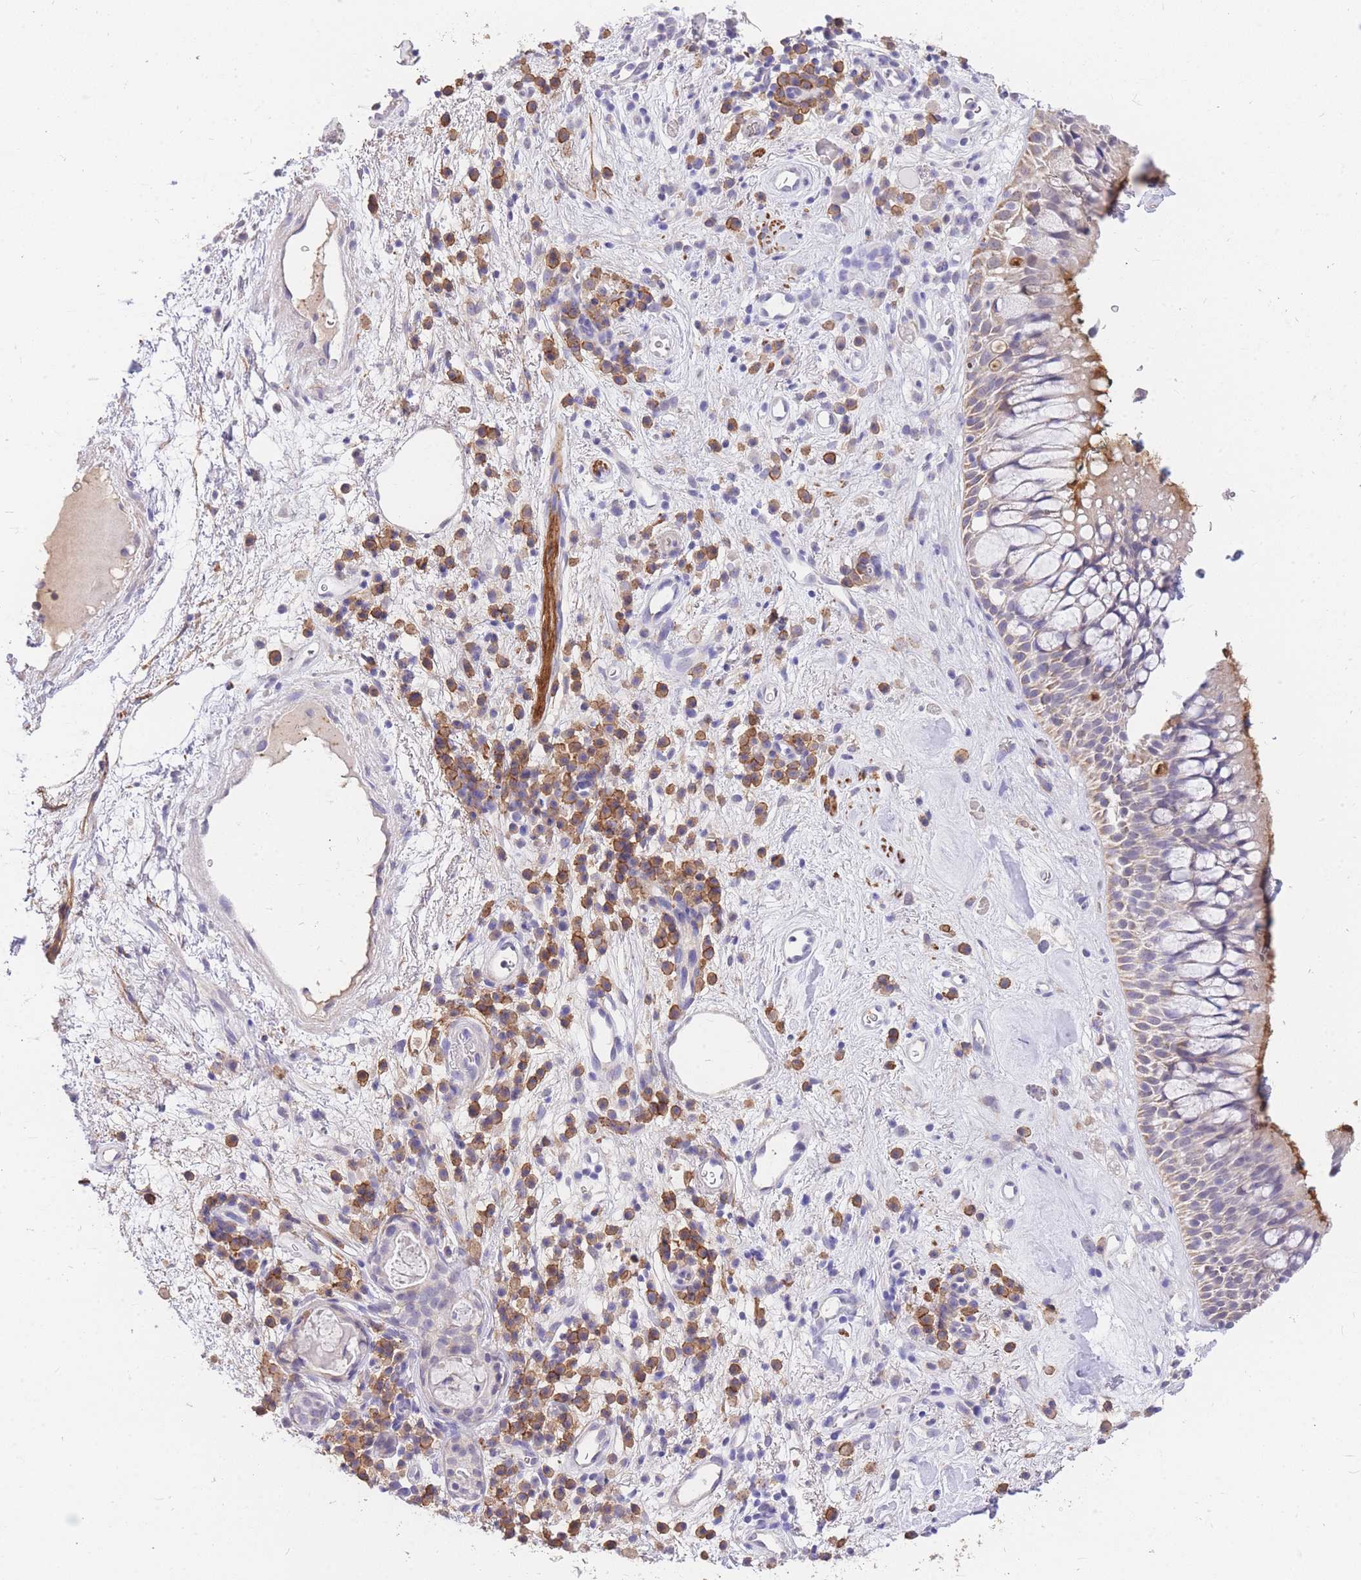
{"staining": {"intensity": "strong", "quantity": "25%-75%", "location": "cytoplasmic/membranous"}, "tissue": "nasopharynx", "cell_type": "Respiratory epithelial cells", "image_type": "normal", "snomed": [{"axis": "morphology", "description": "Normal tissue, NOS"}, {"axis": "morphology", "description": "Squamous cell carcinoma, NOS"}, {"axis": "topography", "description": "Nasopharynx"}, {"axis": "topography", "description": "Head-Neck"}], "caption": "Strong cytoplasmic/membranous staining is seen in about 25%-75% of respiratory epithelial cells in normal nasopharynx. (Stains: DAB in brown, nuclei in blue, Microscopy: brightfield microscopy at high magnification).", "gene": "C2orf88", "patient": {"sex": "male", "age": 85}}